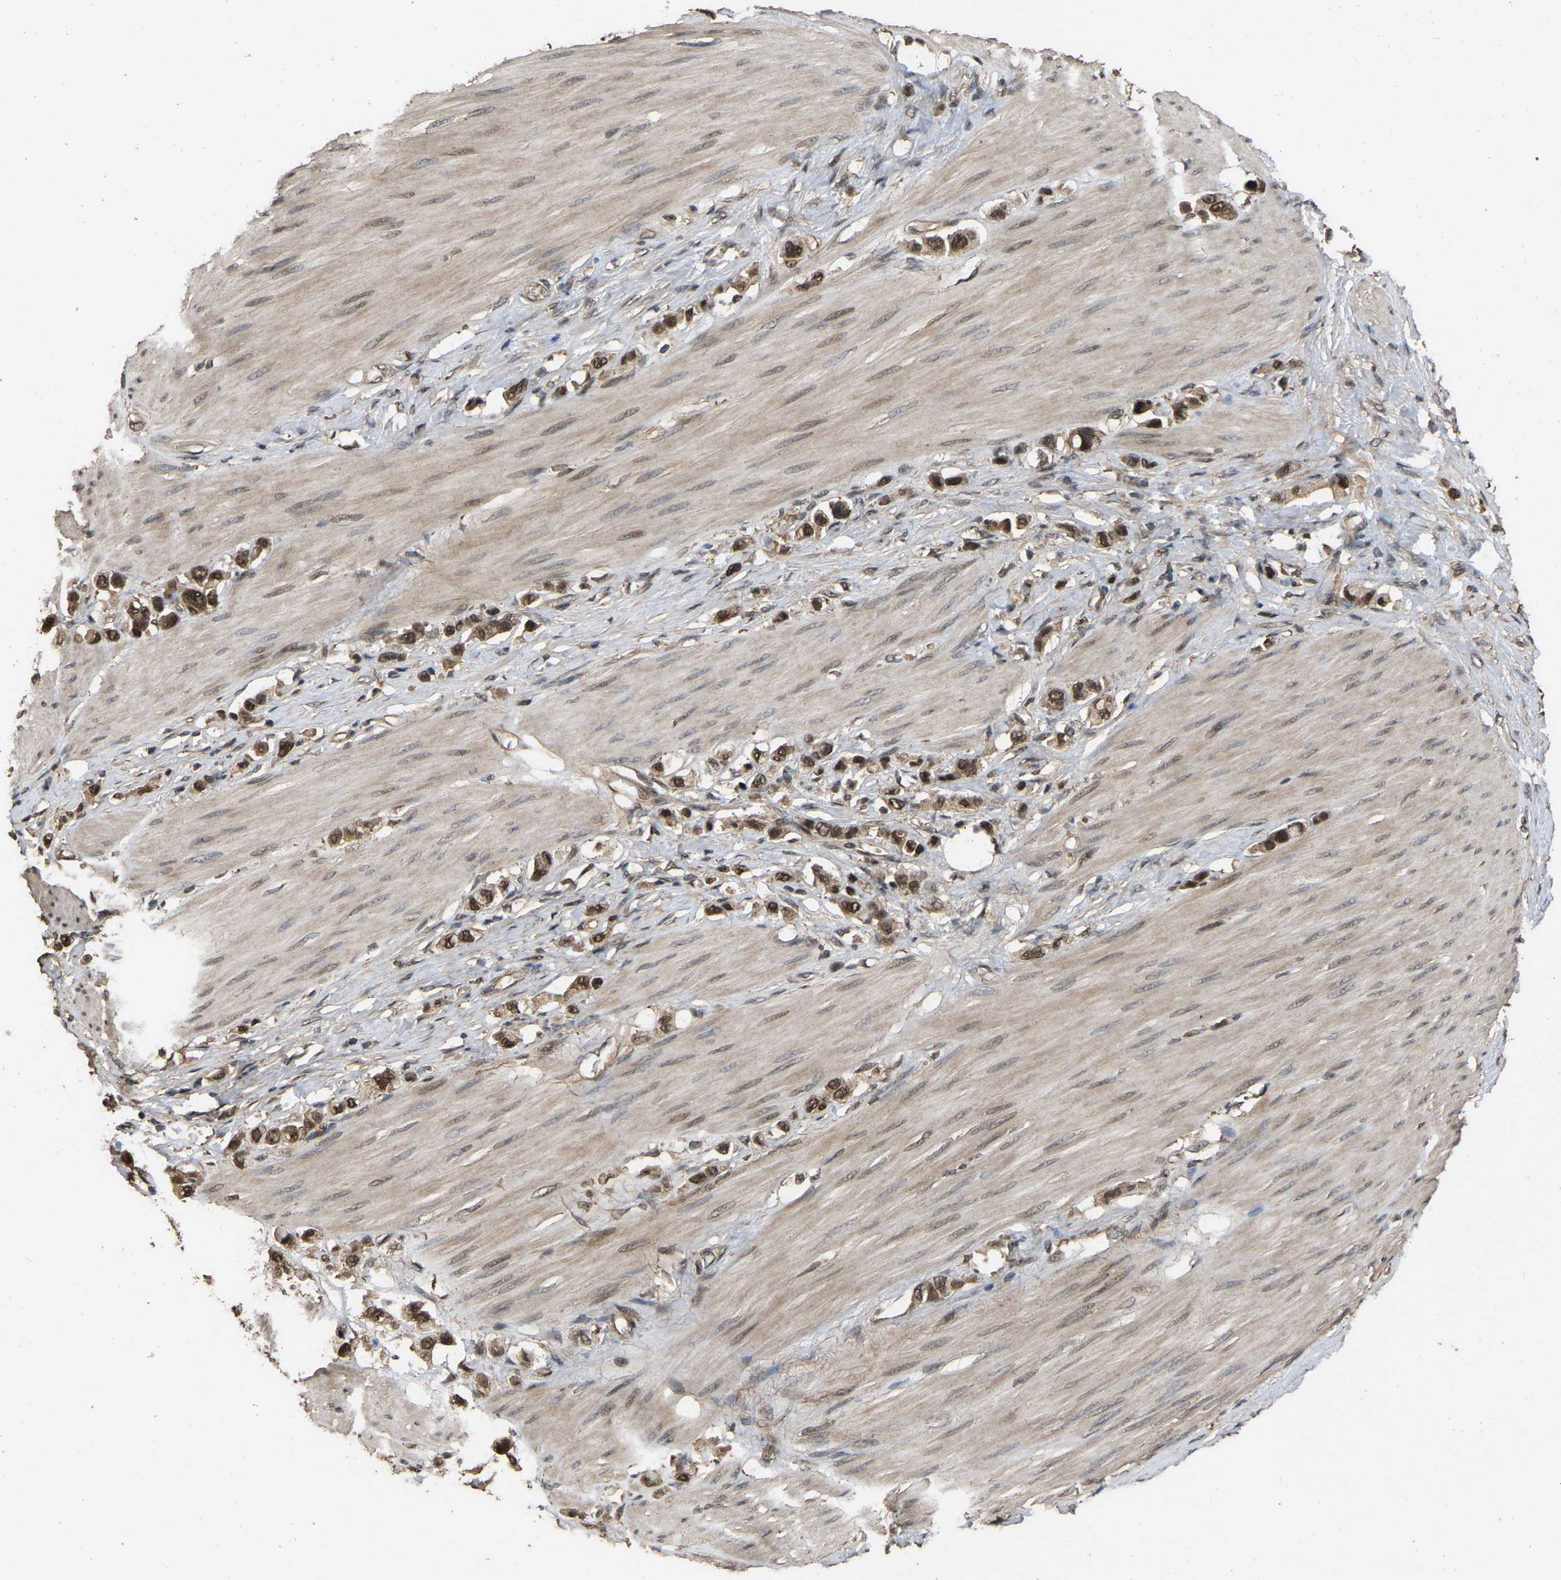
{"staining": {"intensity": "moderate", "quantity": ">75%", "location": "nuclear"}, "tissue": "stomach cancer", "cell_type": "Tumor cells", "image_type": "cancer", "snomed": [{"axis": "morphology", "description": "Adenocarcinoma, NOS"}, {"axis": "topography", "description": "Stomach"}], "caption": "This photomicrograph demonstrates immunohistochemistry staining of stomach cancer (adenocarcinoma), with medium moderate nuclear staining in about >75% of tumor cells.", "gene": "ARHGAP23", "patient": {"sex": "female", "age": 65}}